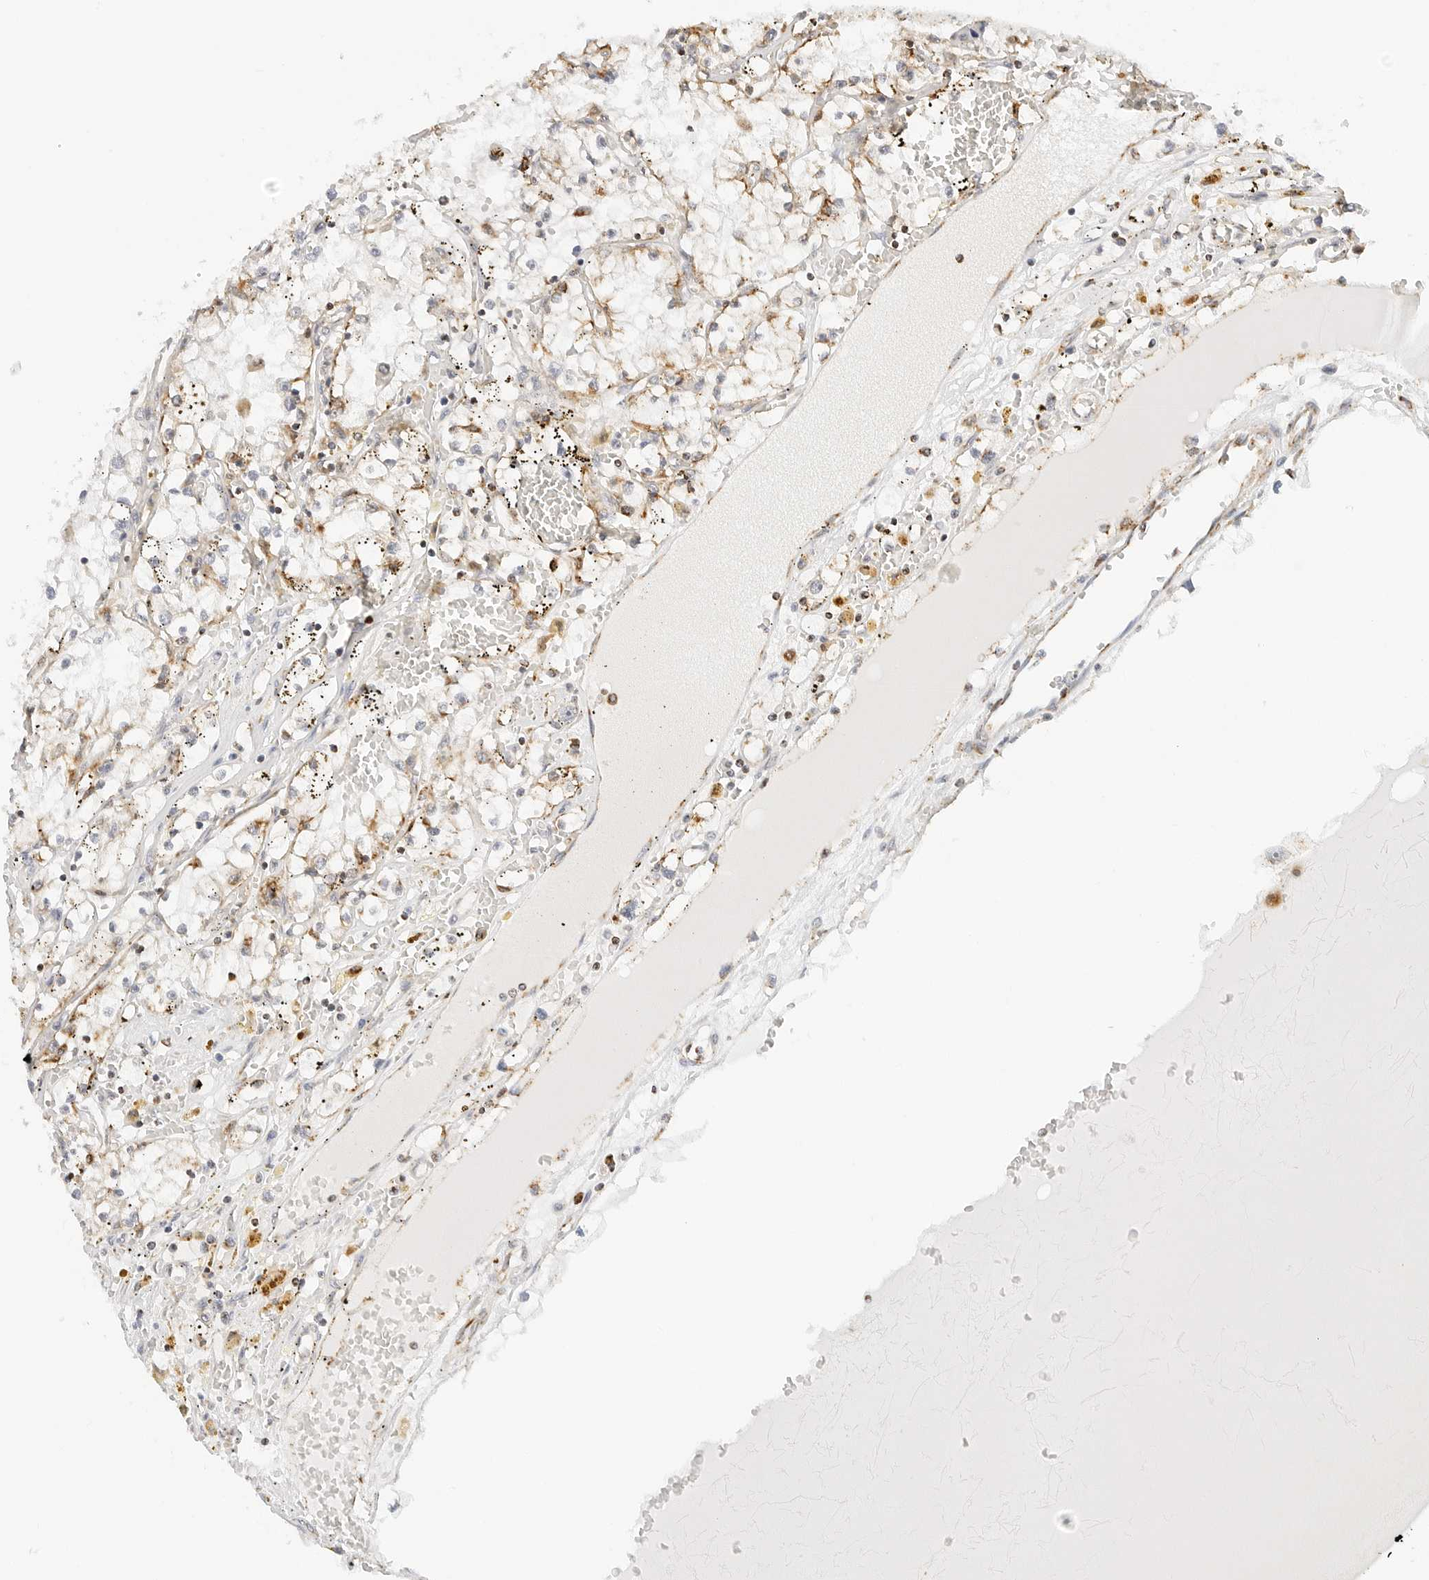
{"staining": {"intensity": "weak", "quantity": "25%-75%", "location": "cytoplasmic/membranous"}, "tissue": "renal cancer", "cell_type": "Tumor cells", "image_type": "cancer", "snomed": [{"axis": "morphology", "description": "Adenocarcinoma, NOS"}, {"axis": "topography", "description": "Kidney"}], "caption": "Tumor cells exhibit weak cytoplasmic/membranous staining in about 25%-75% of cells in renal cancer (adenocarcinoma).", "gene": "ATL1", "patient": {"sex": "male", "age": 56}}